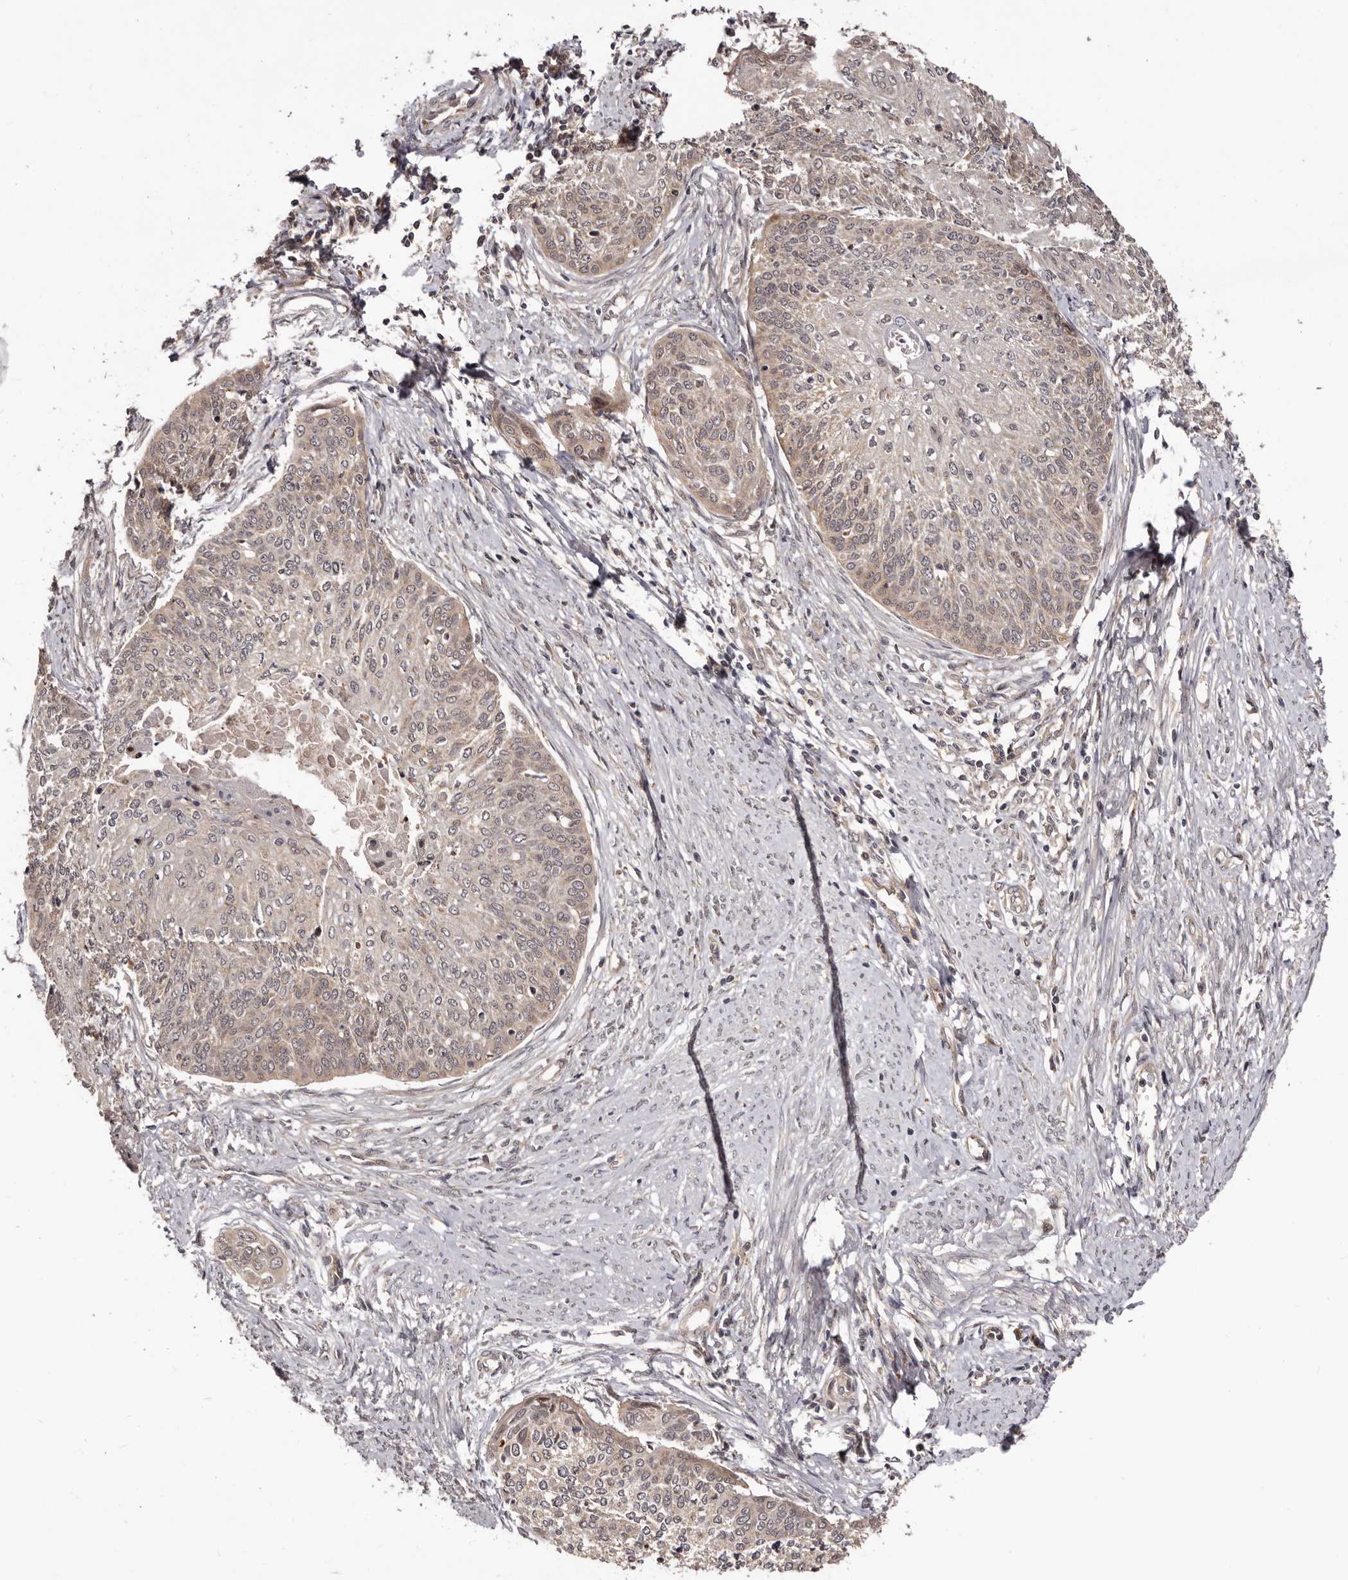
{"staining": {"intensity": "weak", "quantity": "<25%", "location": "cytoplasmic/membranous"}, "tissue": "cervical cancer", "cell_type": "Tumor cells", "image_type": "cancer", "snomed": [{"axis": "morphology", "description": "Squamous cell carcinoma, NOS"}, {"axis": "topography", "description": "Cervix"}], "caption": "Immunohistochemical staining of human squamous cell carcinoma (cervical) displays no significant positivity in tumor cells.", "gene": "MDP1", "patient": {"sex": "female", "age": 37}}